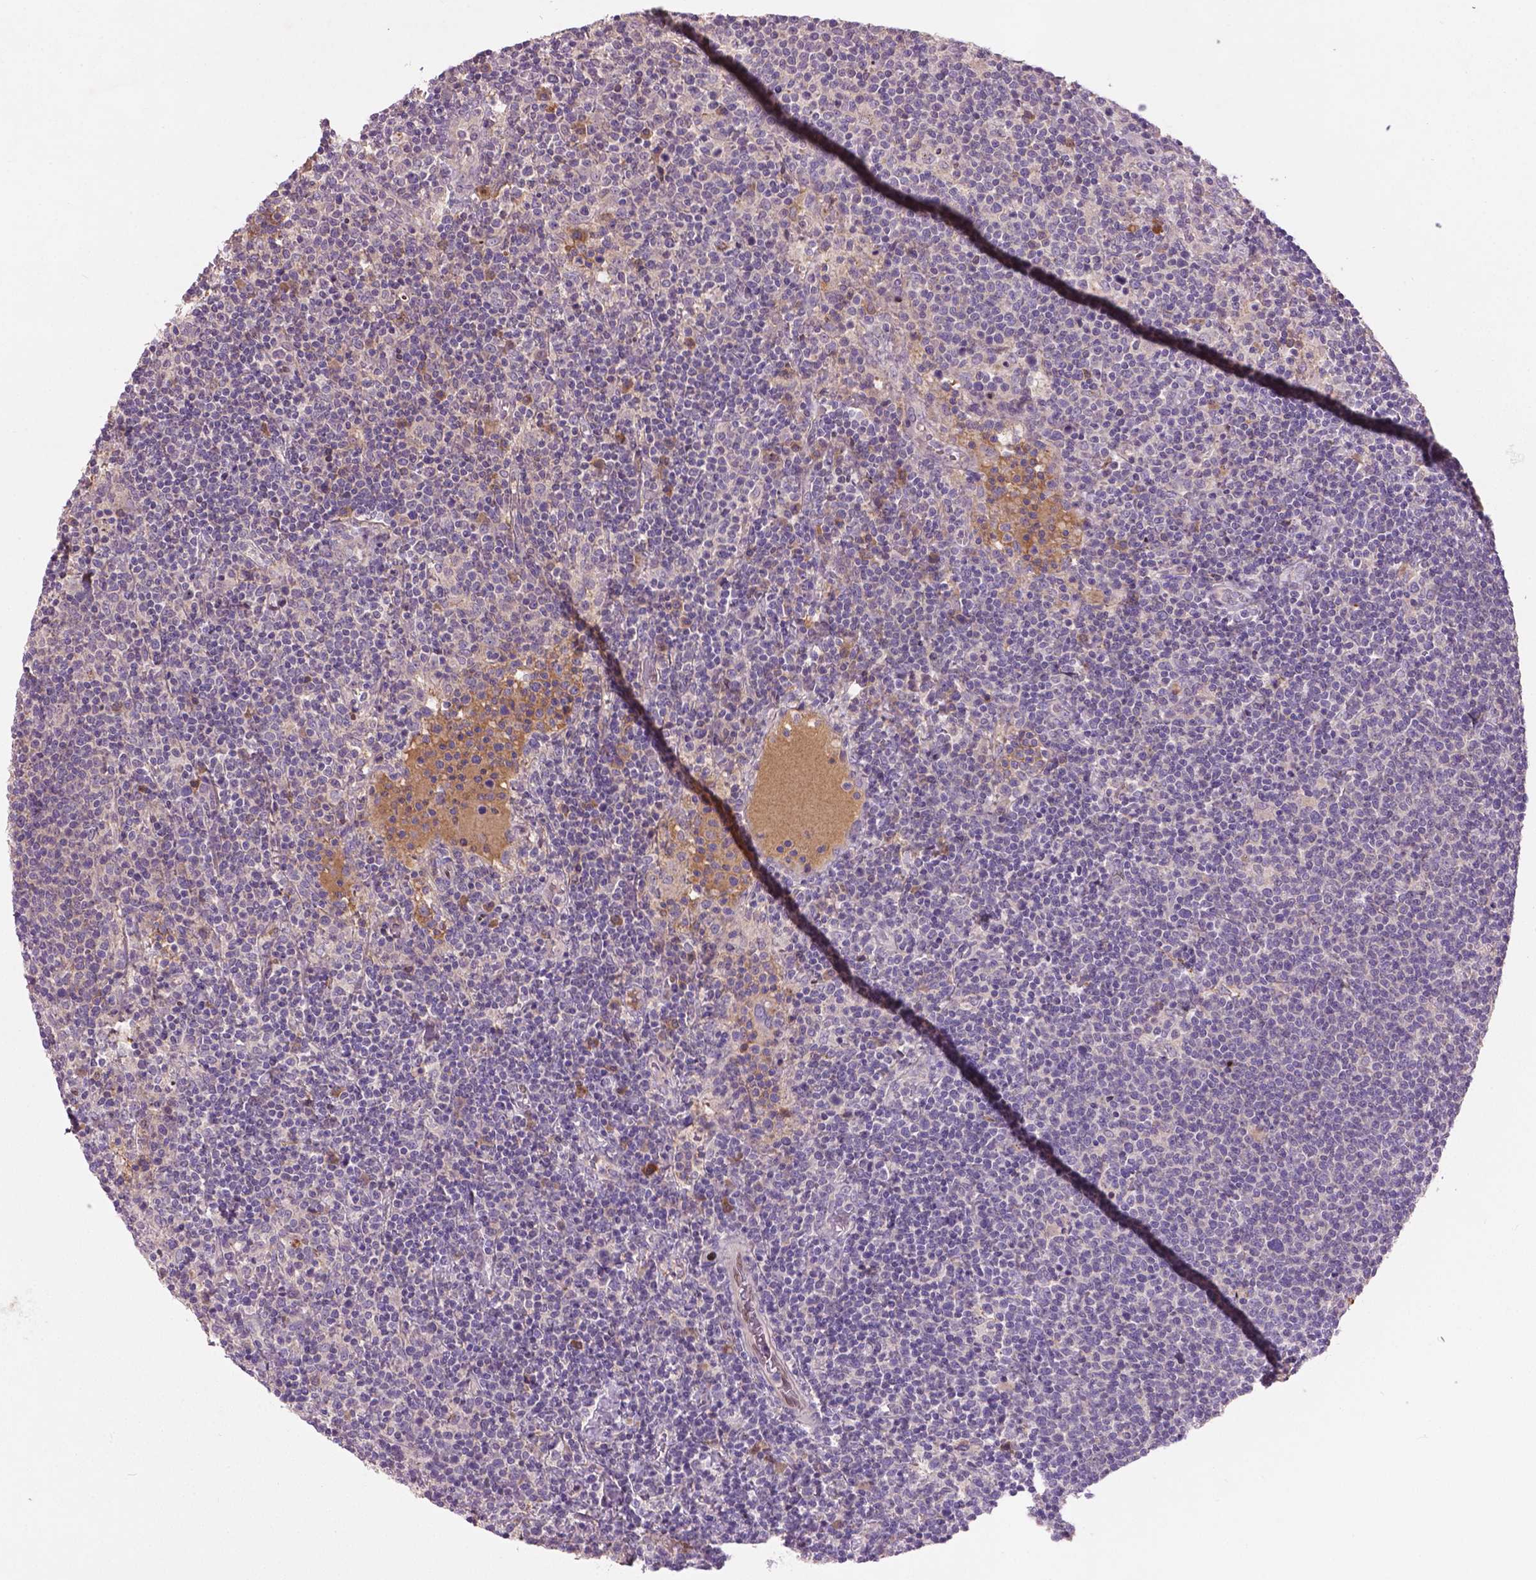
{"staining": {"intensity": "negative", "quantity": "none", "location": "none"}, "tissue": "lymphoma", "cell_type": "Tumor cells", "image_type": "cancer", "snomed": [{"axis": "morphology", "description": "Malignant lymphoma, non-Hodgkin's type, High grade"}, {"axis": "topography", "description": "Lymph node"}], "caption": "Lymphoma was stained to show a protein in brown. There is no significant expression in tumor cells.", "gene": "SOX17", "patient": {"sex": "male", "age": 61}}